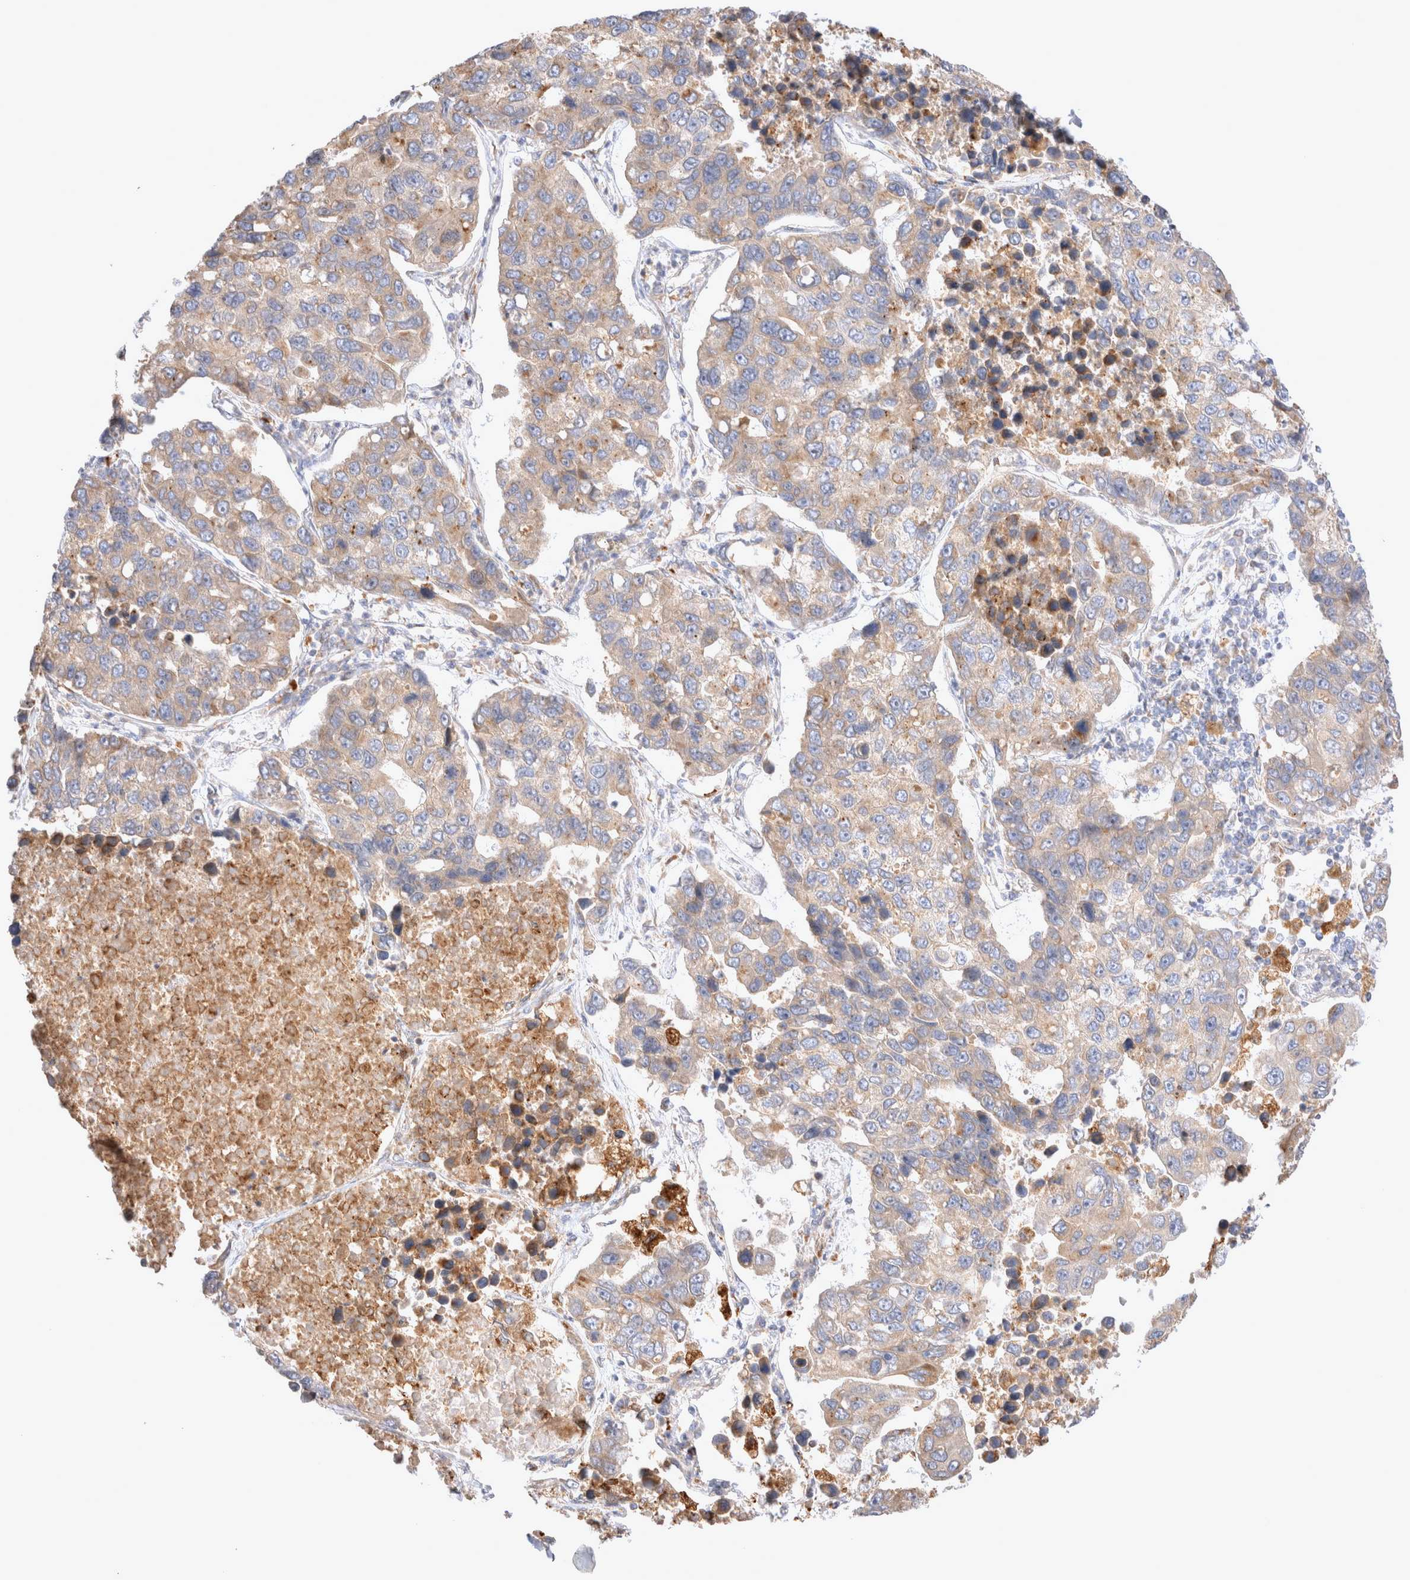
{"staining": {"intensity": "weak", "quantity": ">75%", "location": "cytoplasmic/membranous"}, "tissue": "lung cancer", "cell_type": "Tumor cells", "image_type": "cancer", "snomed": [{"axis": "morphology", "description": "Adenocarcinoma, NOS"}, {"axis": "topography", "description": "Lung"}], "caption": "Brown immunohistochemical staining in lung cancer shows weak cytoplasmic/membranous expression in about >75% of tumor cells. (brown staining indicates protein expression, while blue staining denotes nuclei).", "gene": "NPC1", "patient": {"sex": "male", "age": 64}}